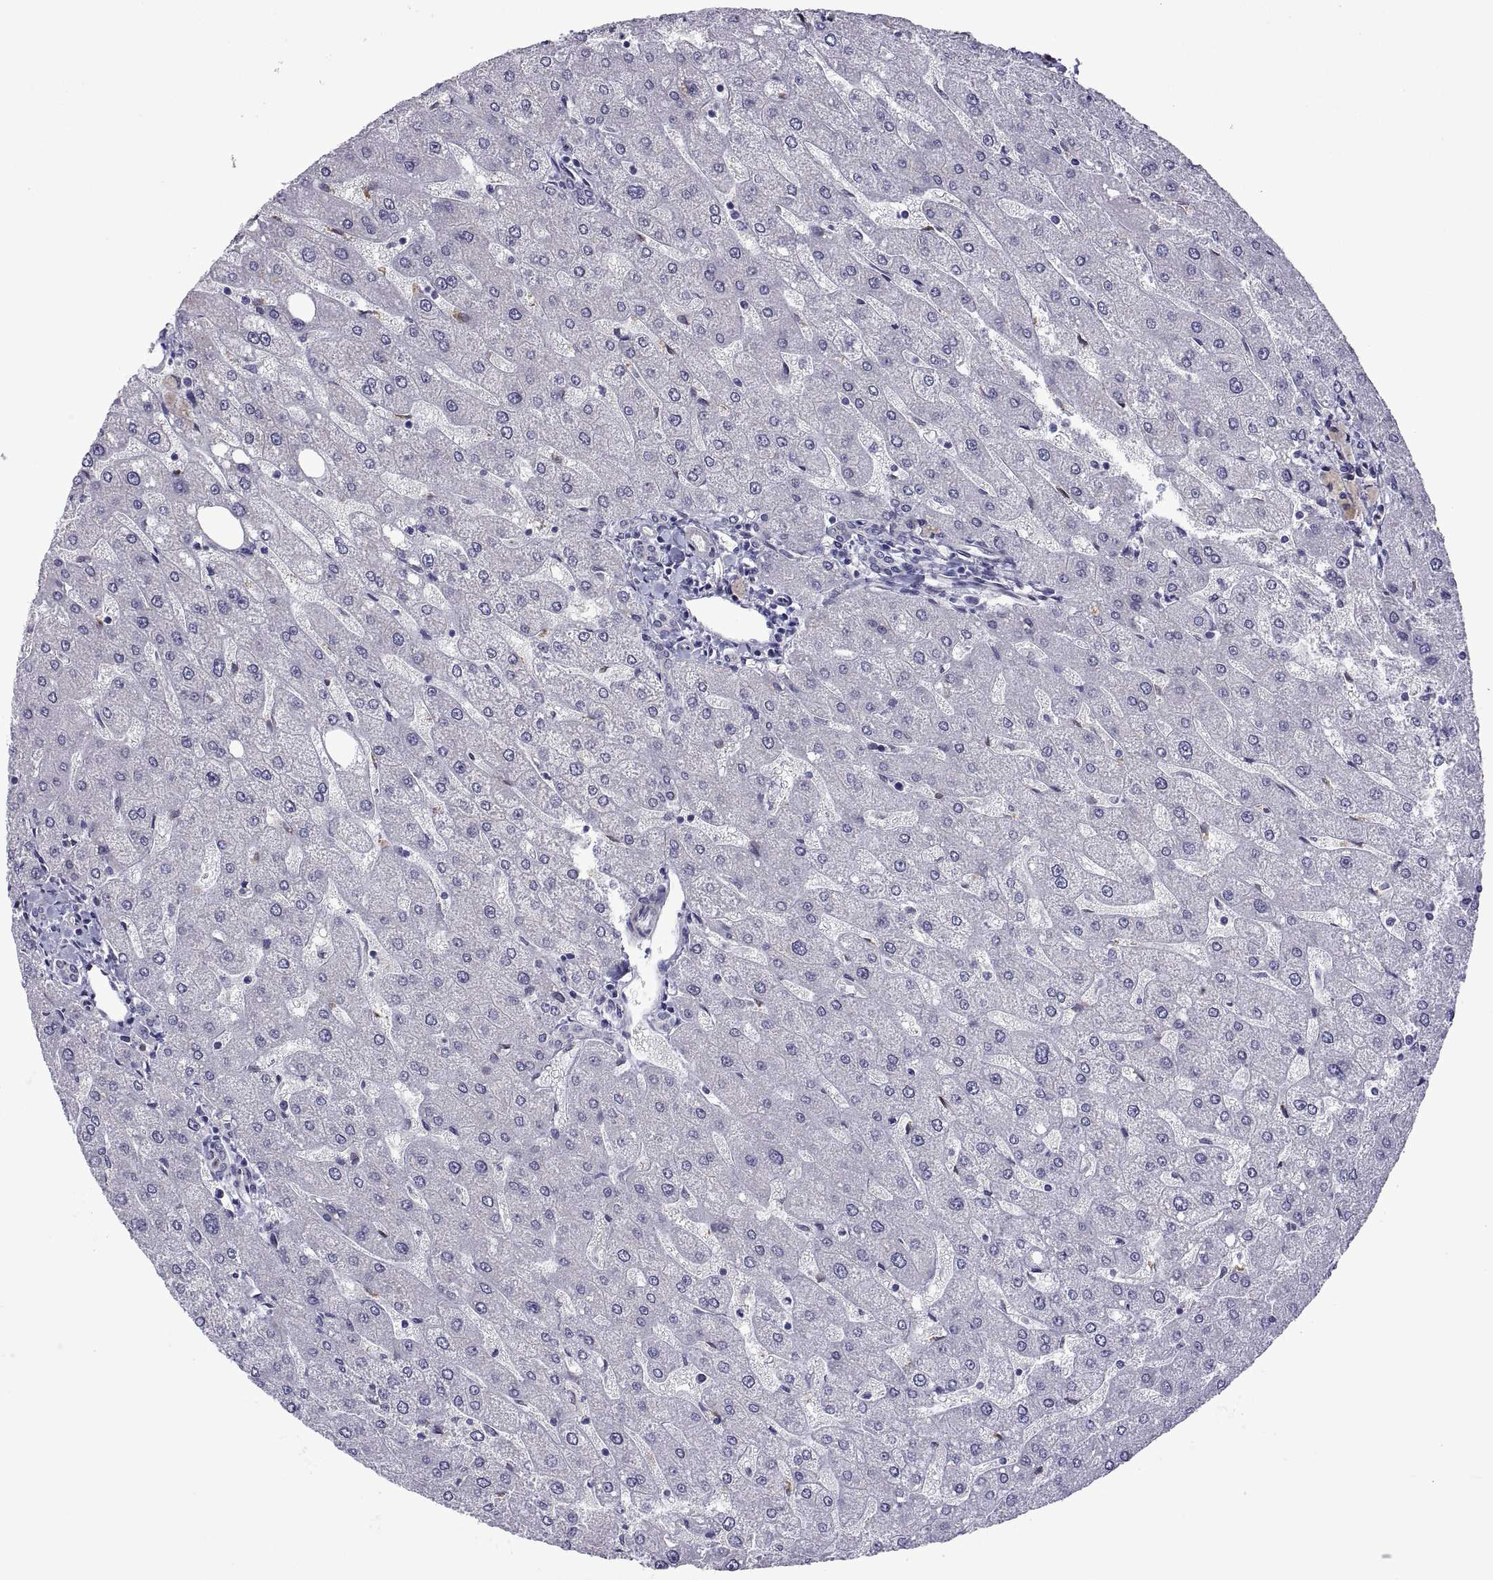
{"staining": {"intensity": "negative", "quantity": "none", "location": "none"}, "tissue": "liver", "cell_type": "Cholangiocytes", "image_type": "normal", "snomed": [{"axis": "morphology", "description": "Normal tissue, NOS"}, {"axis": "topography", "description": "Liver"}], "caption": "This is an immunohistochemistry (IHC) photomicrograph of benign liver. There is no positivity in cholangiocytes.", "gene": "NR4A1", "patient": {"sex": "male", "age": 67}}